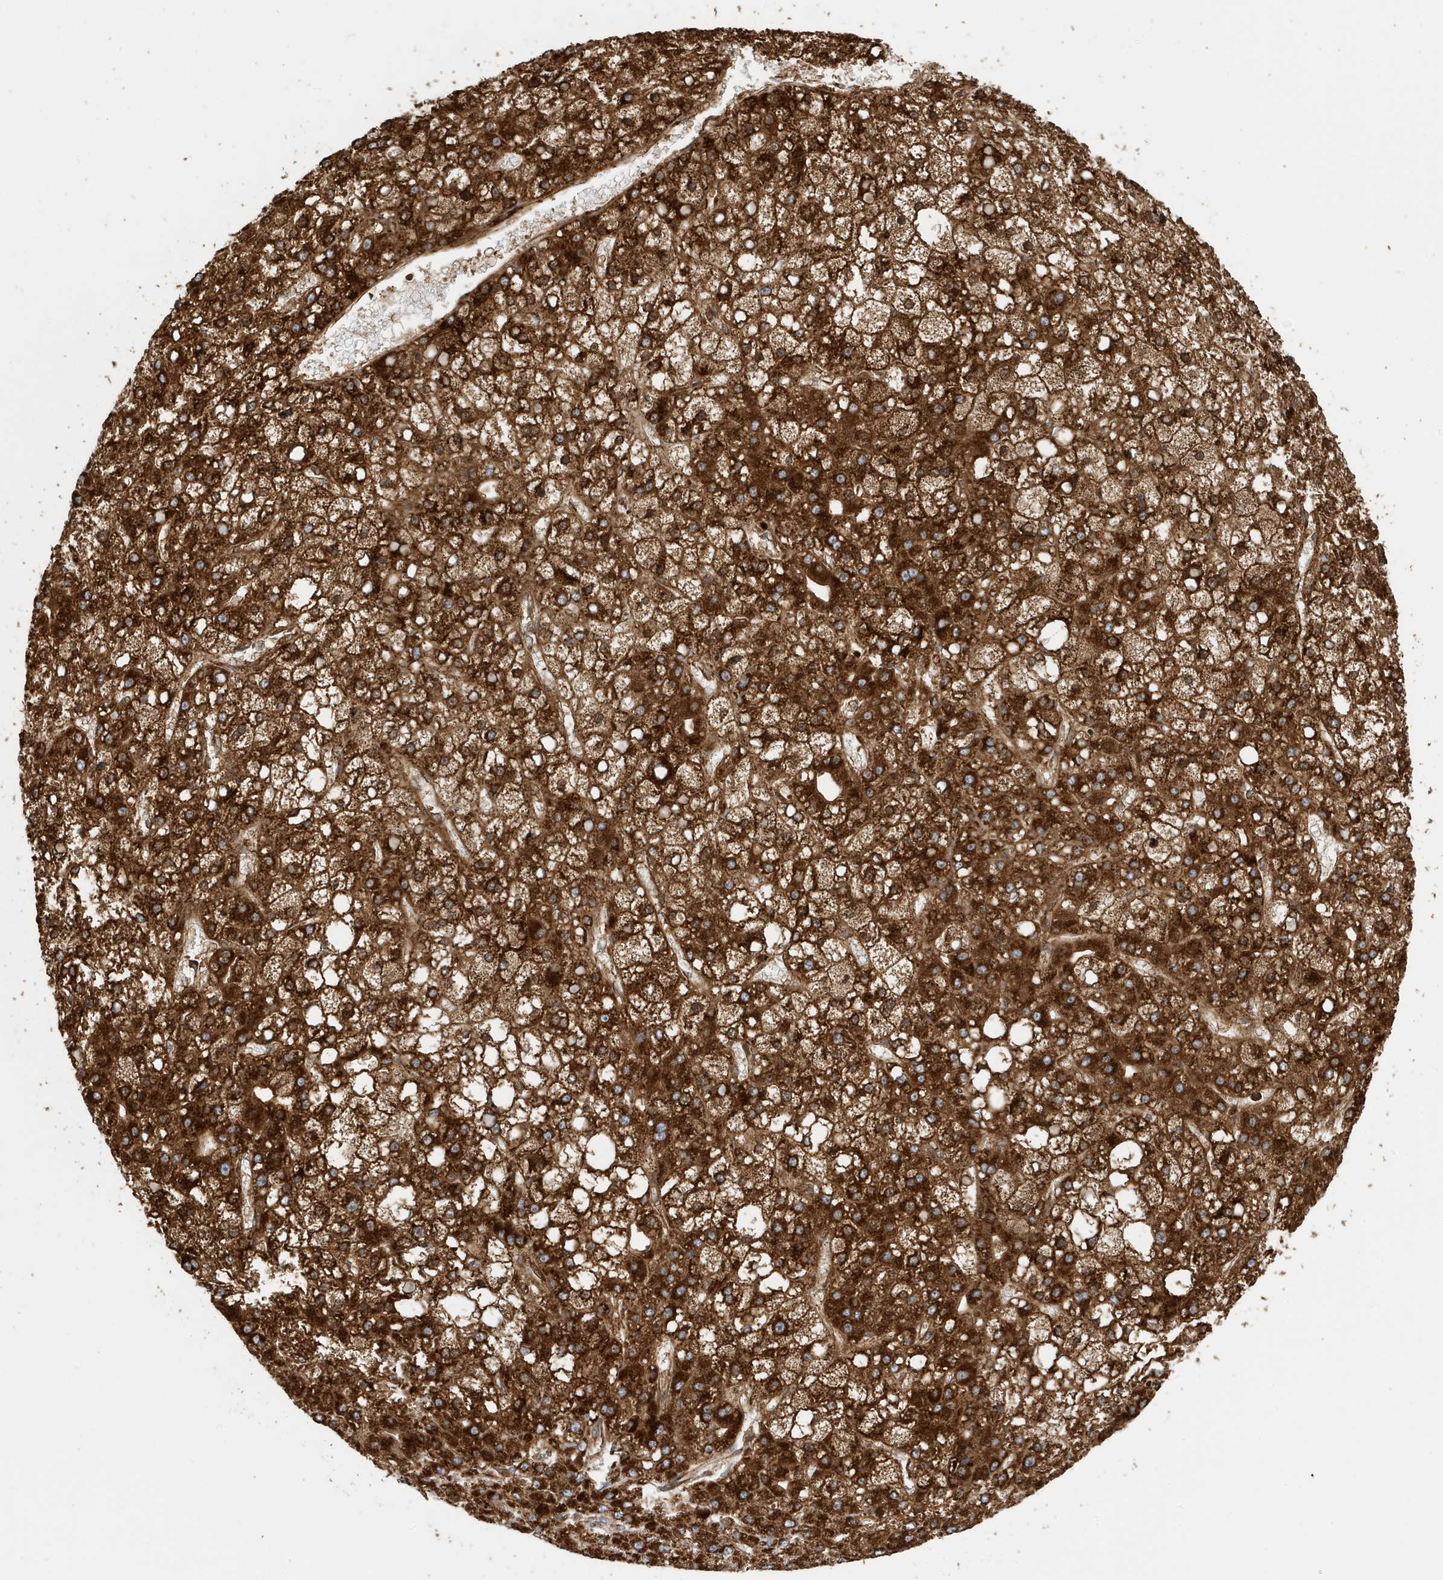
{"staining": {"intensity": "strong", "quantity": ">75%", "location": "cytoplasmic/membranous"}, "tissue": "liver cancer", "cell_type": "Tumor cells", "image_type": "cancer", "snomed": [{"axis": "morphology", "description": "Carcinoma, Hepatocellular, NOS"}, {"axis": "topography", "description": "Liver"}], "caption": "This photomicrograph exhibits immunohistochemistry (IHC) staining of human hepatocellular carcinoma (liver), with high strong cytoplasmic/membranous staining in about >75% of tumor cells.", "gene": "MAN1A1", "patient": {"sex": "male", "age": 67}}